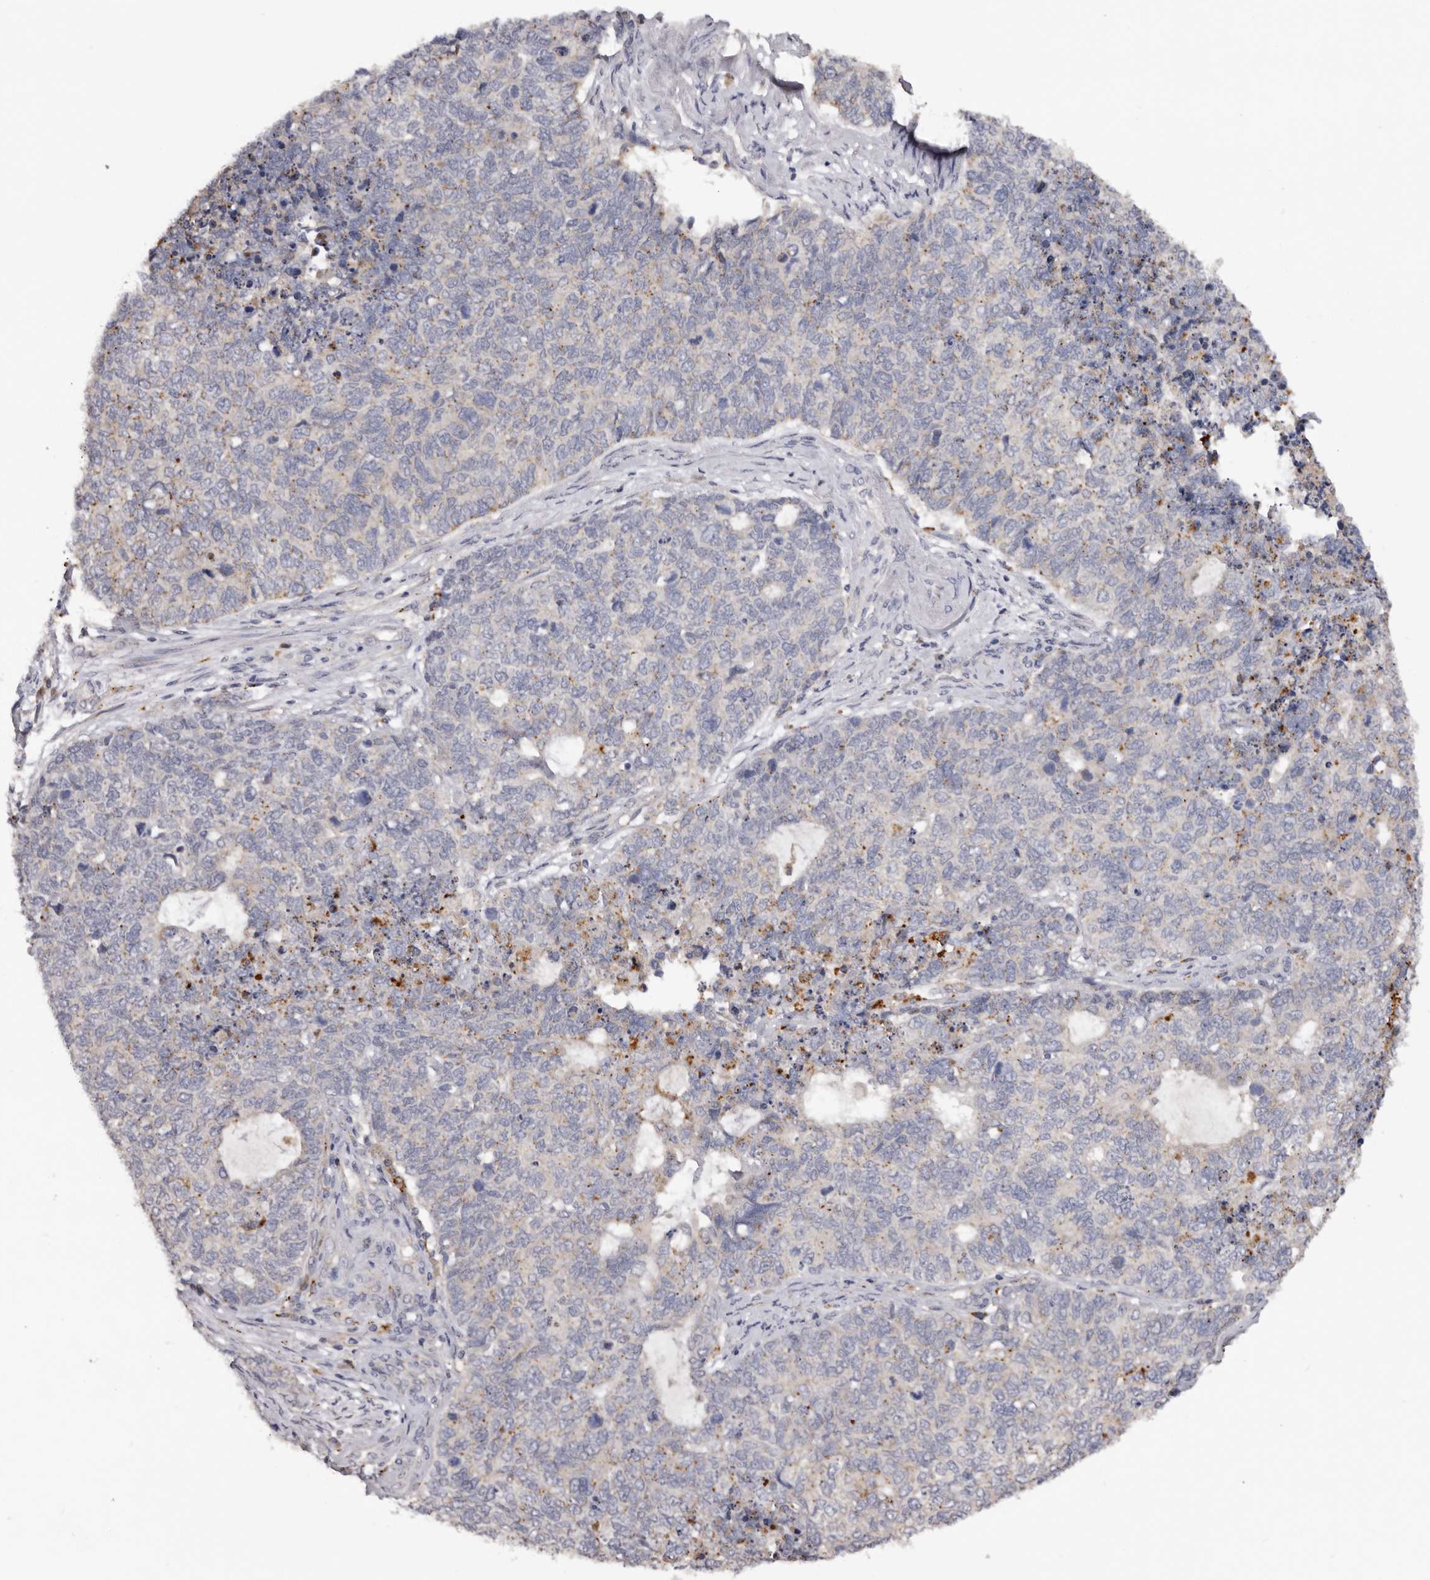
{"staining": {"intensity": "weak", "quantity": "25%-75%", "location": "cytoplasmic/membranous"}, "tissue": "cervical cancer", "cell_type": "Tumor cells", "image_type": "cancer", "snomed": [{"axis": "morphology", "description": "Squamous cell carcinoma, NOS"}, {"axis": "topography", "description": "Cervix"}], "caption": "High-magnification brightfield microscopy of cervical cancer (squamous cell carcinoma) stained with DAB (brown) and counterstained with hematoxylin (blue). tumor cells exhibit weak cytoplasmic/membranous expression is present in approximately25%-75% of cells.", "gene": "DAP", "patient": {"sex": "female", "age": 63}}